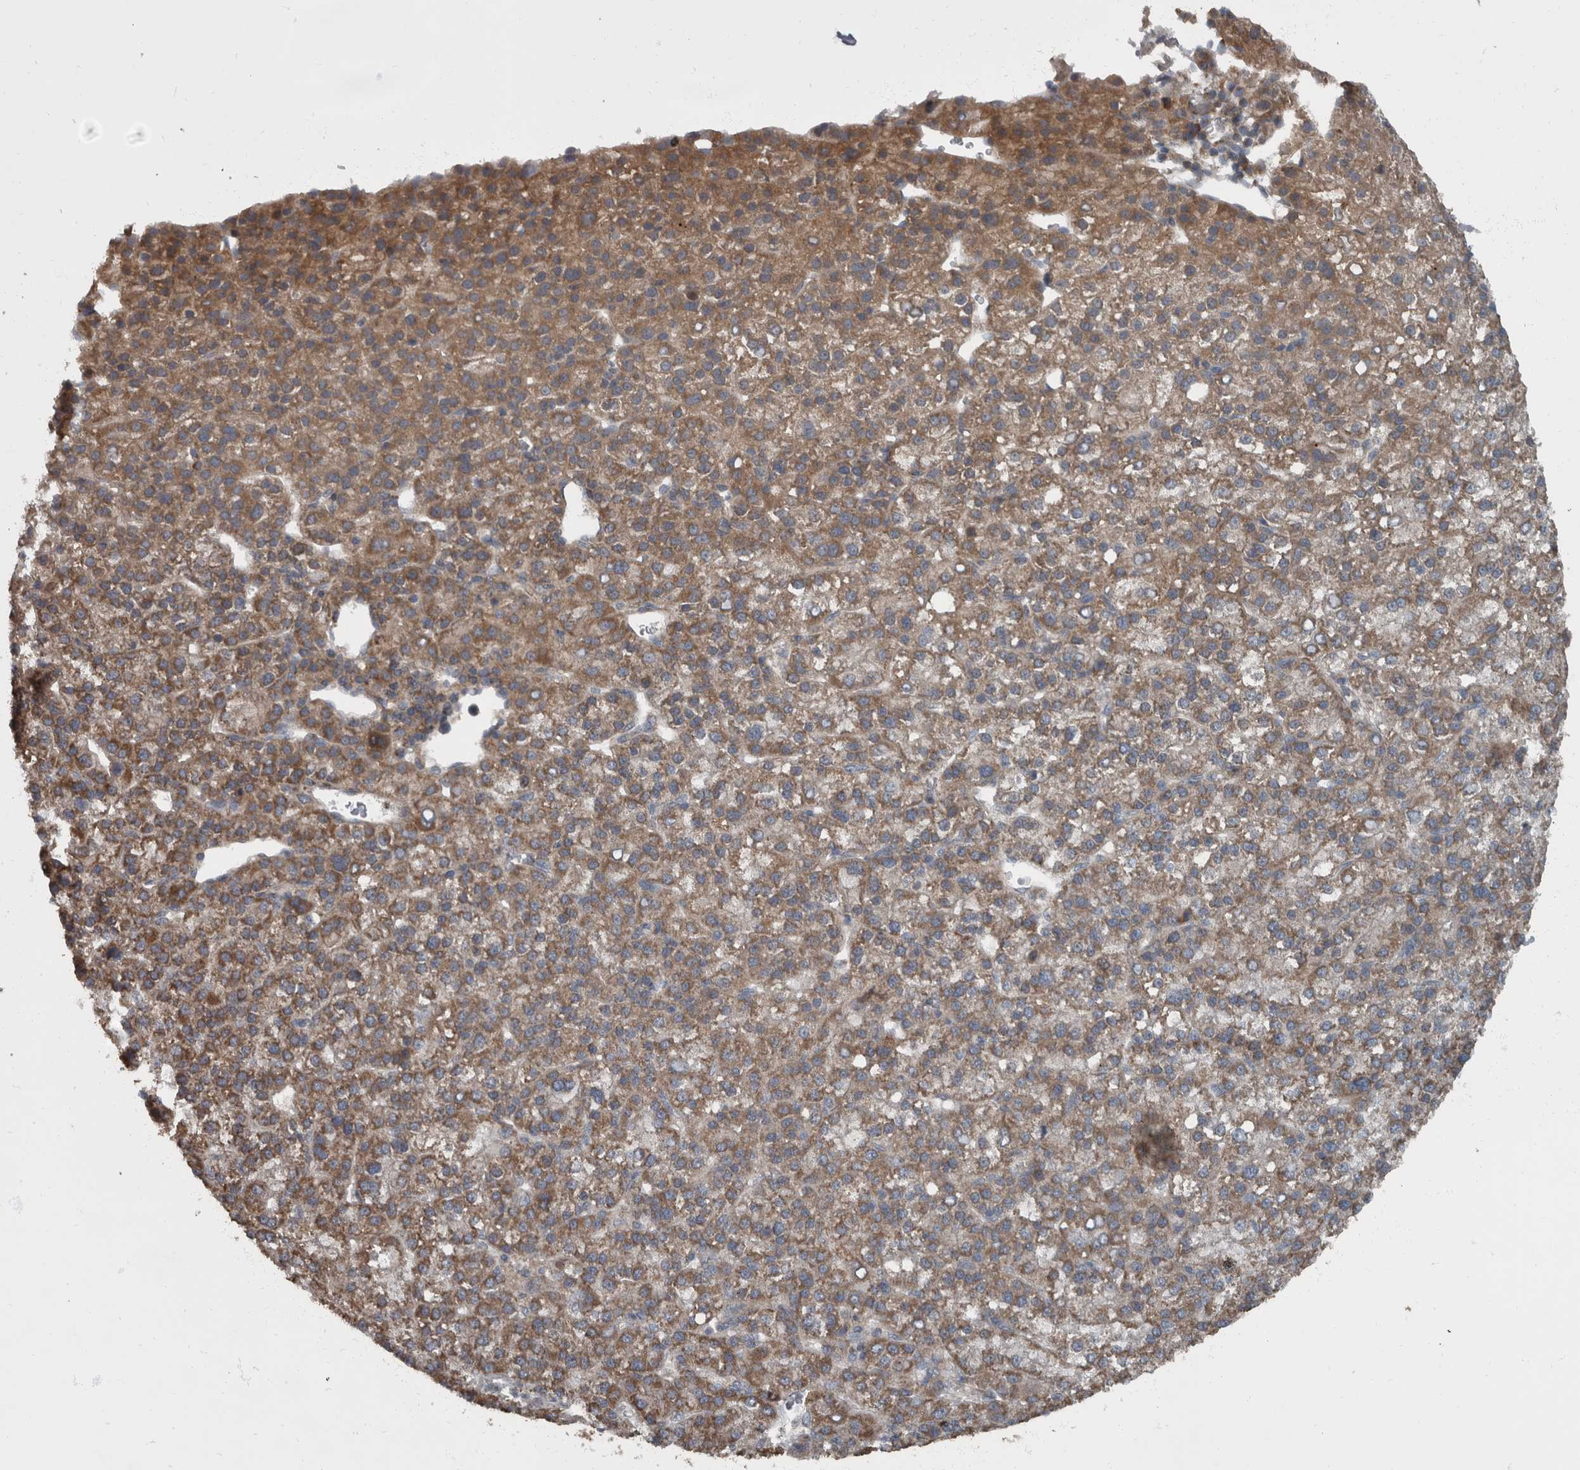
{"staining": {"intensity": "moderate", "quantity": ">75%", "location": "cytoplasmic/membranous"}, "tissue": "liver cancer", "cell_type": "Tumor cells", "image_type": "cancer", "snomed": [{"axis": "morphology", "description": "Carcinoma, Hepatocellular, NOS"}, {"axis": "topography", "description": "Liver"}], "caption": "IHC (DAB) staining of human liver cancer (hepatocellular carcinoma) reveals moderate cytoplasmic/membranous protein staining in approximately >75% of tumor cells. Nuclei are stained in blue.", "gene": "RABGGTB", "patient": {"sex": "female", "age": 58}}